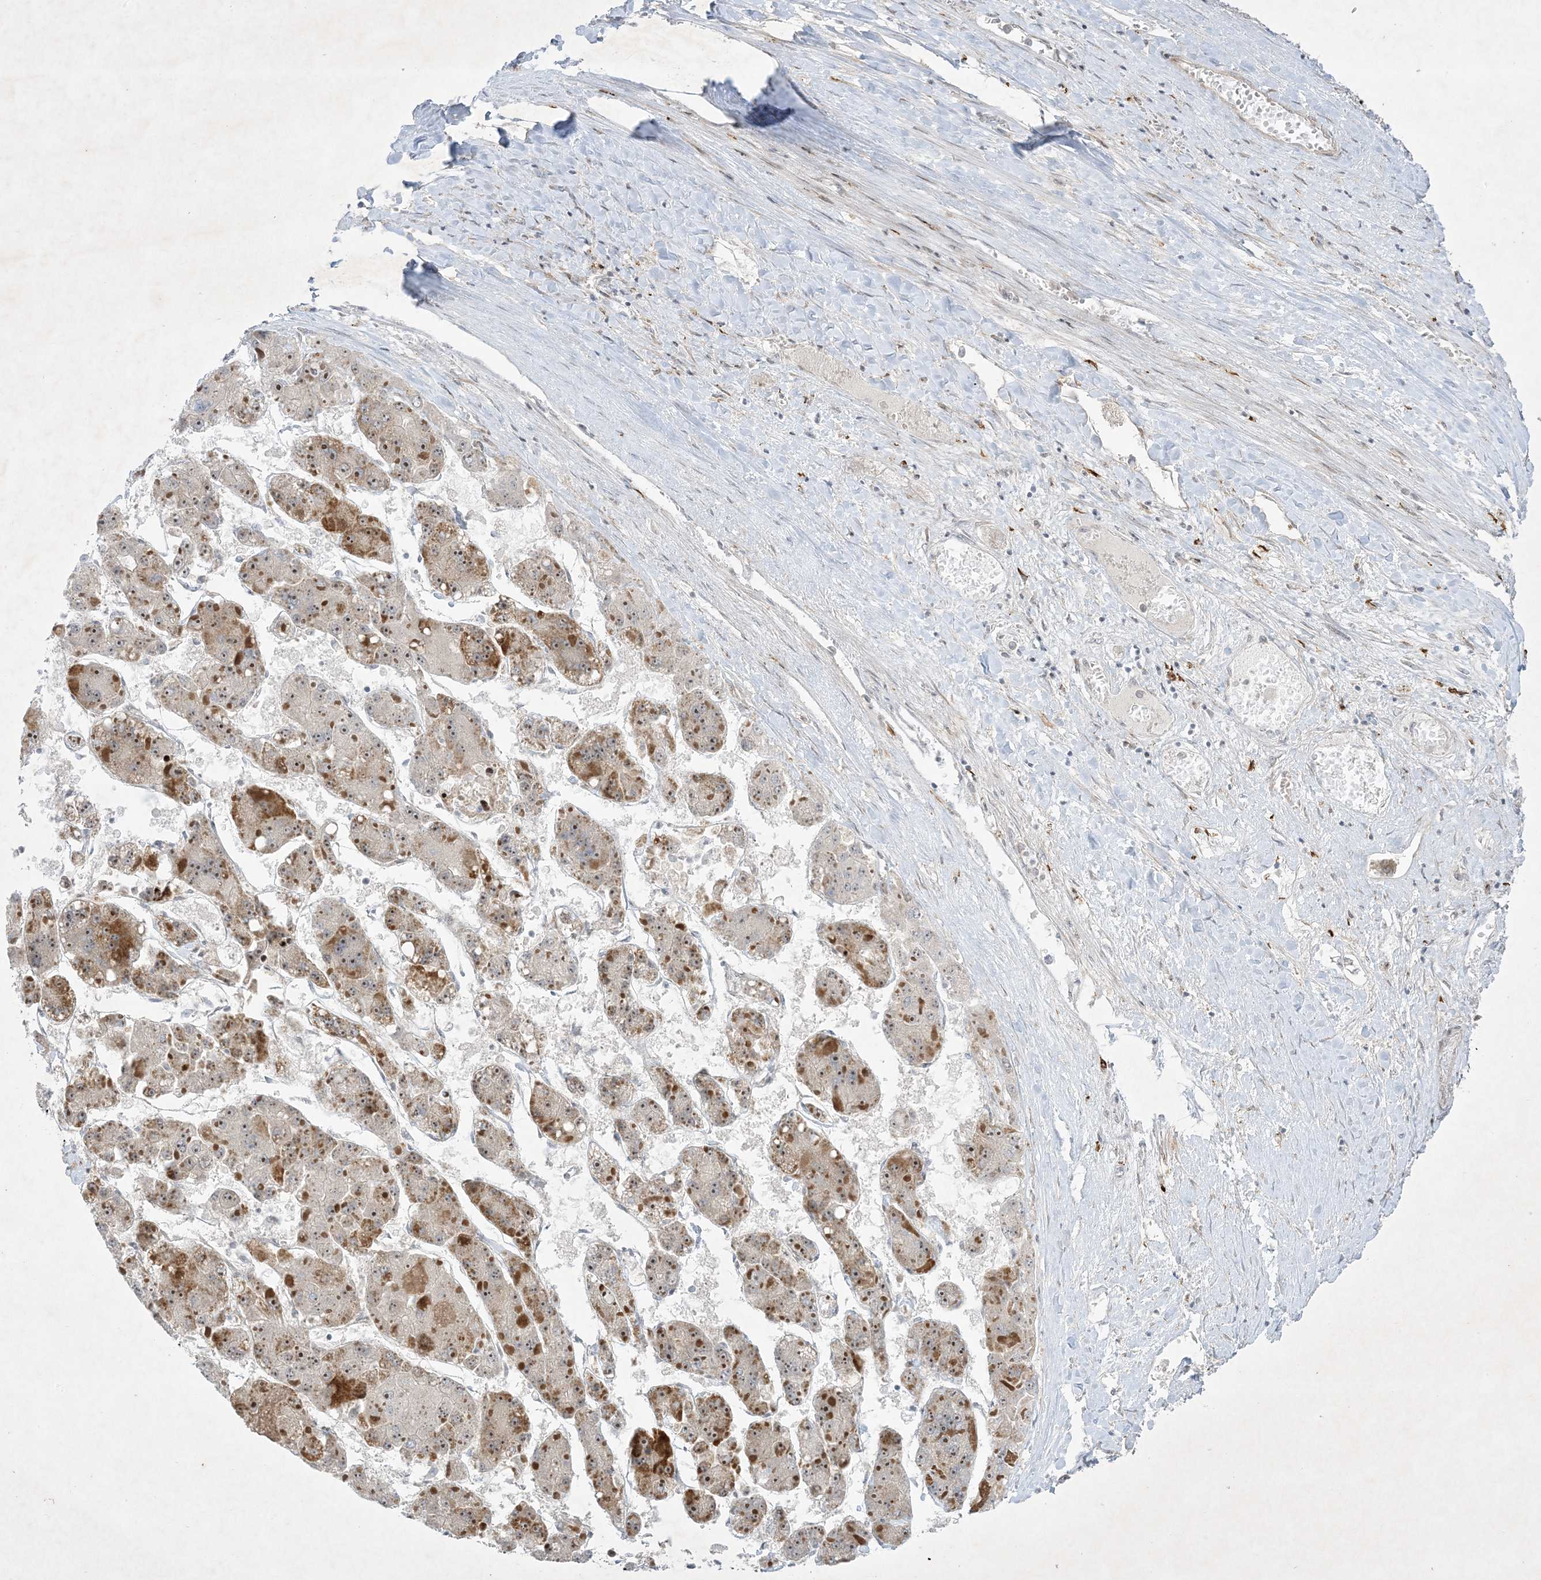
{"staining": {"intensity": "moderate", "quantity": ">75%", "location": "cytoplasmic/membranous,nuclear"}, "tissue": "liver cancer", "cell_type": "Tumor cells", "image_type": "cancer", "snomed": [{"axis": "morphology", "description": "Carcinoma, Hepatocellular, NOS"}, {"axis": "topography", "description": "Liver"}], "caption": "This is an image of immunohistochemistry staining of liver cancer, which shows moderate positivity in the cytoplasmic/membranous and nuclear of tumor cells.", "gene": "SOGA3", "patient": {"sex": "female", "age": 73}}